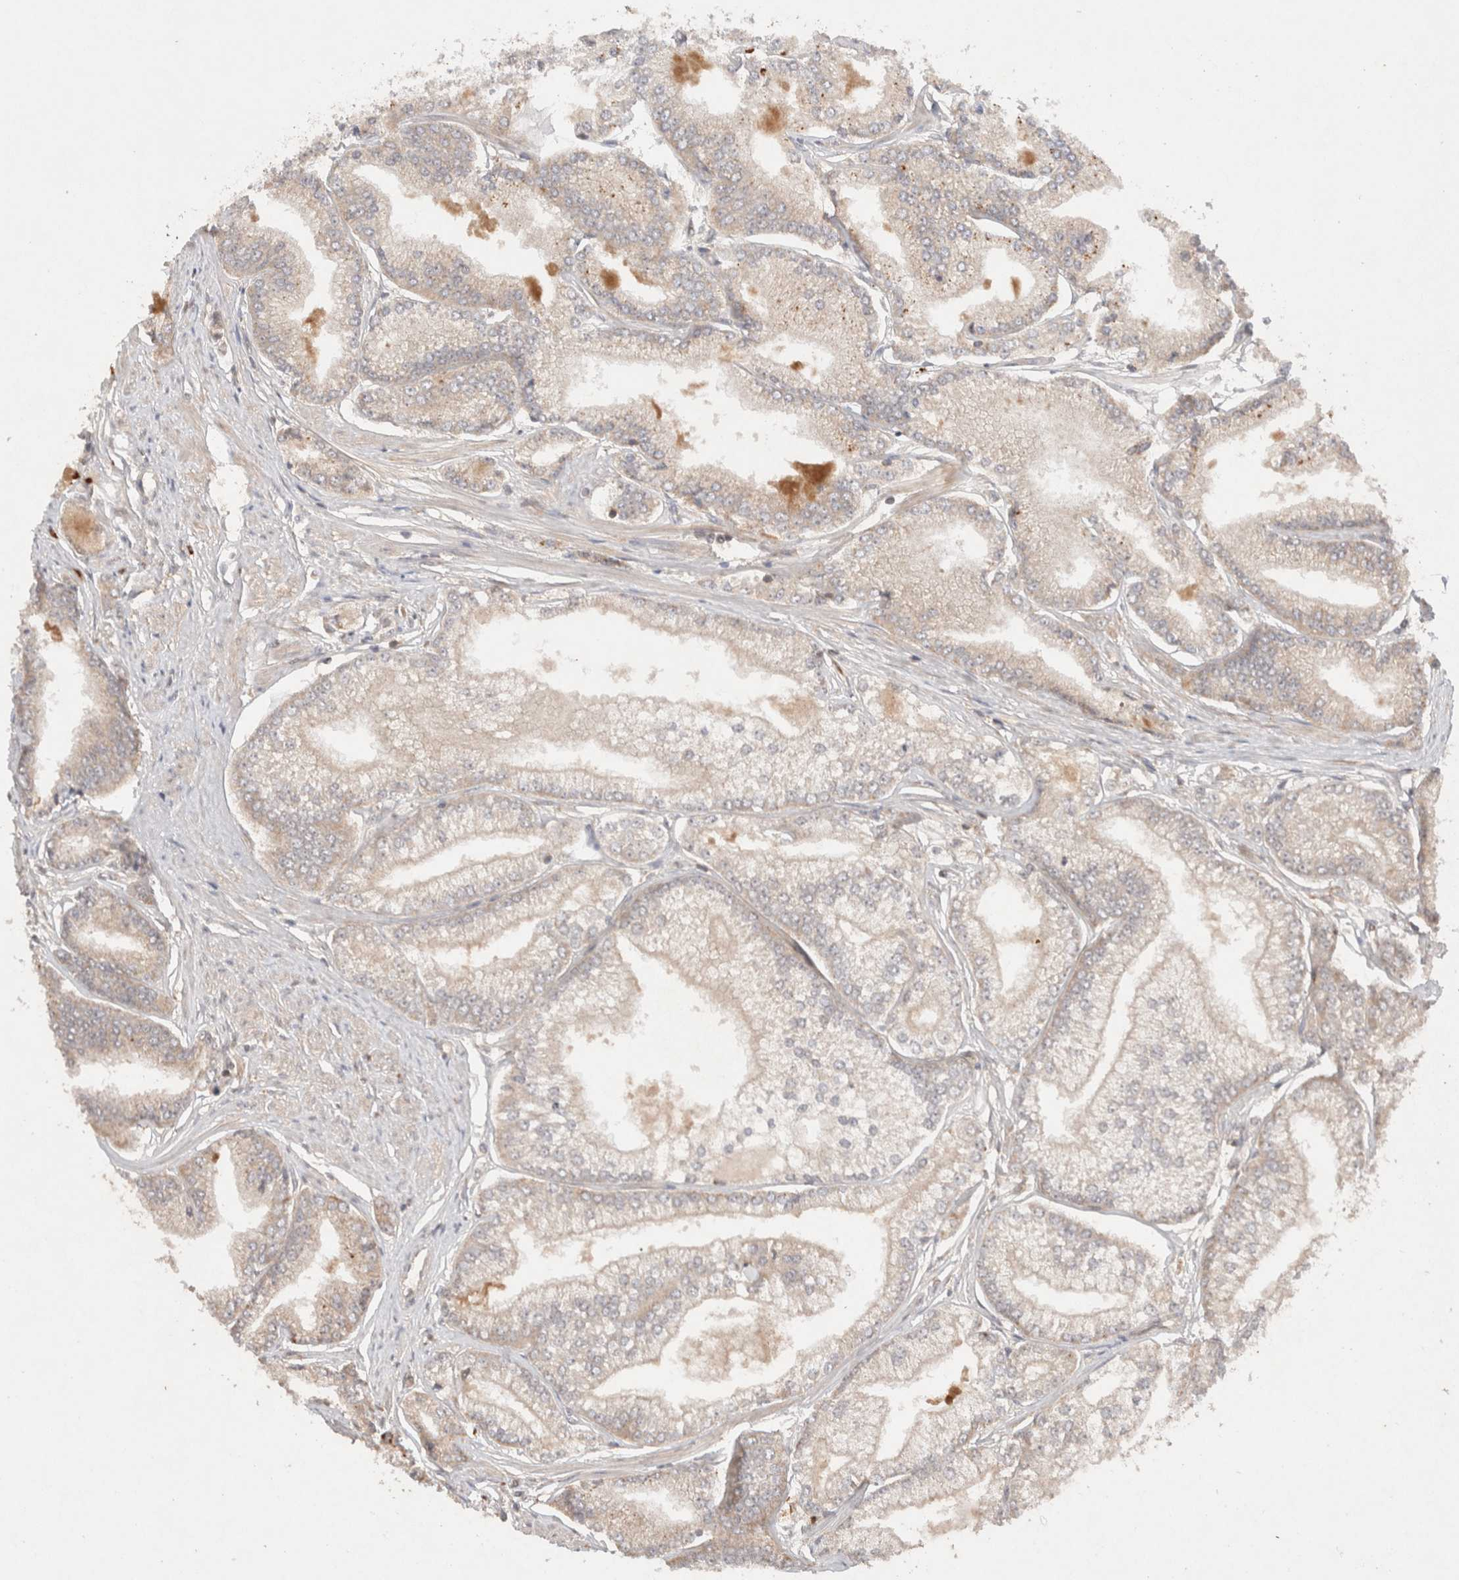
{"staining": {"intensity": "weak", "quantity": "<25%", "location": "cytoplasmic/membranous"}, "tissue": "prostate cancer", "cell_type": "Tumor cells", "image_type": "cancer", "snomed": [{"axis": "morphology", "description": "Adenocarcinoma, Low grade"}, {"axis": "topography", "description": "Prostate"}], "caption": "Histopathology image shows no significant protein expression in tumor cells of prostate cancer. (DAB (3,3'-diaminobenzidine) immunohistochemistry, high magnification).", "gene": "KLHL20", "patient": {"sex": "male", "age": 52}}